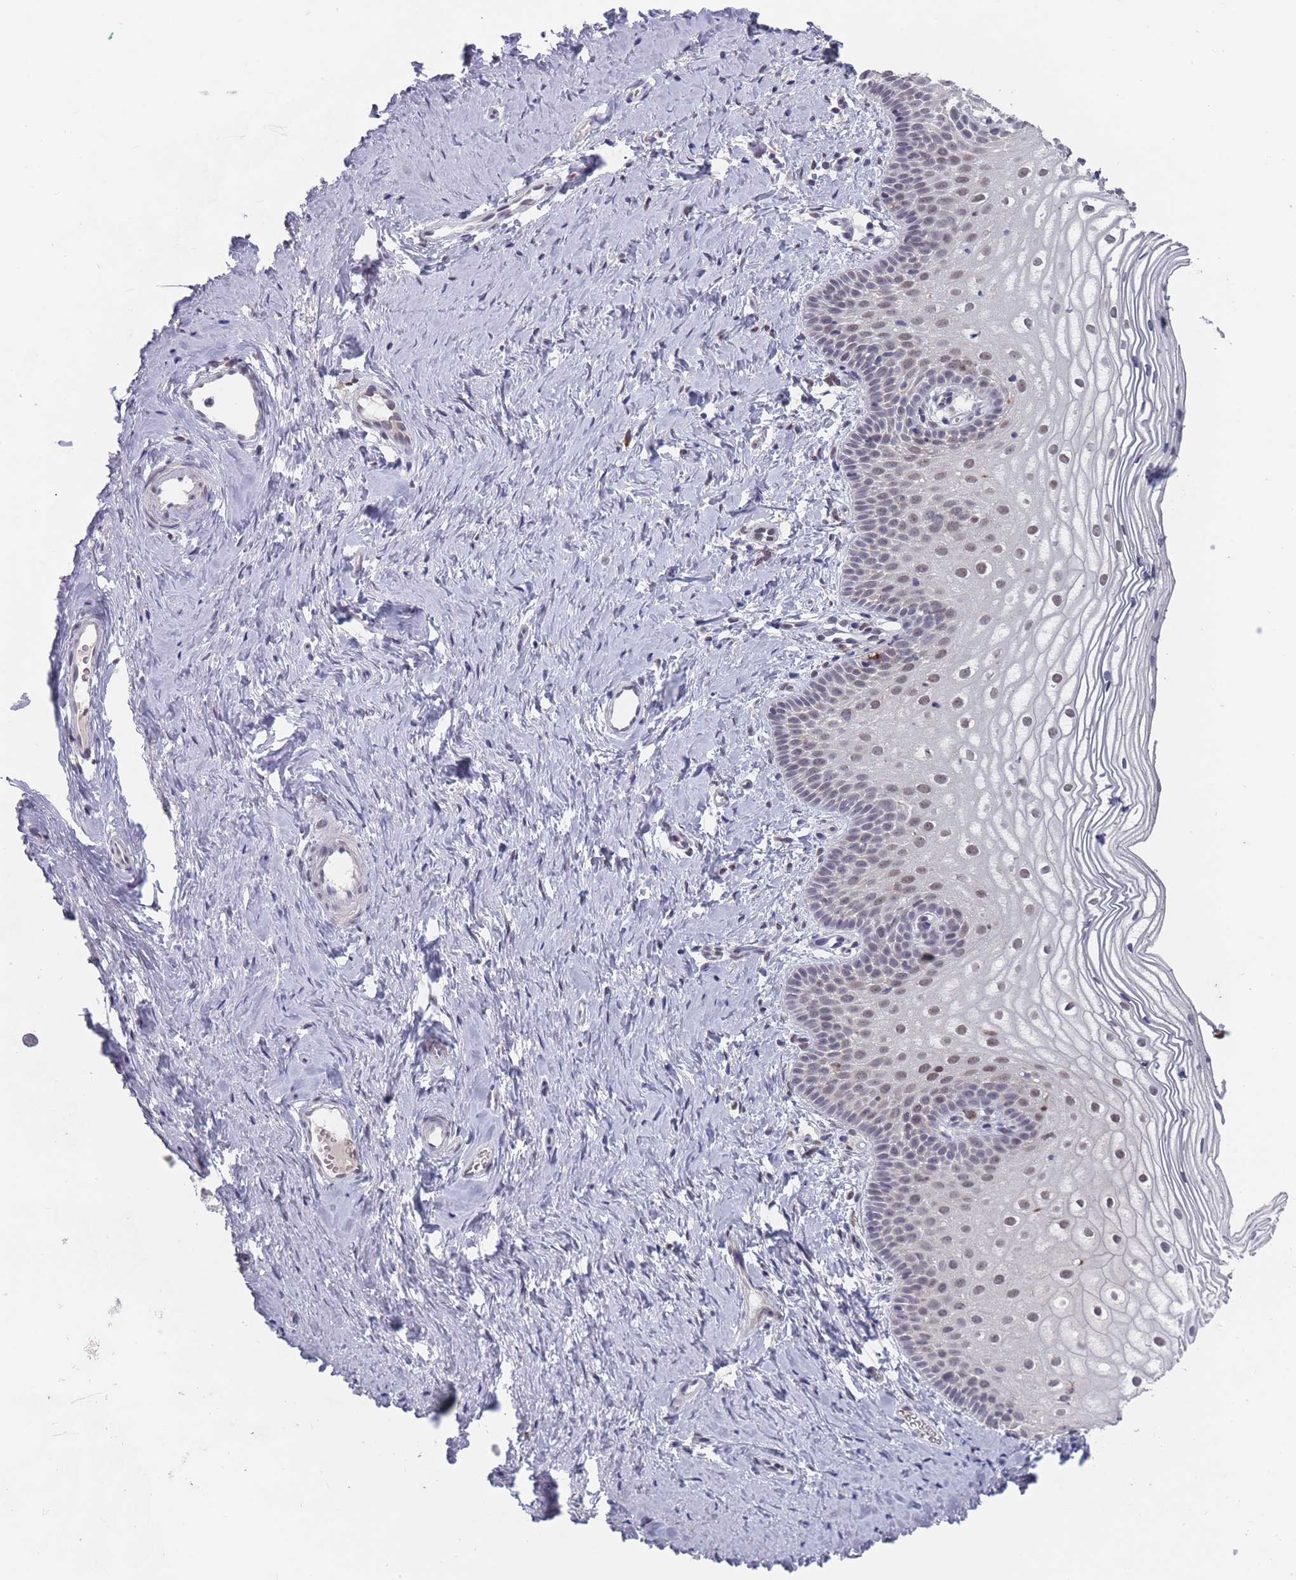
{"staining": {"intensity": "moderate", "quantity": "<25%", "location": "nuclear"}, "tissue": "vagina", "cell_type": "Squamous epithelial cells", "image_type": "normal", "snomed": [{"axis": "morphology", "description": "Normal tissue, NOS"}, {"axis": "topography", "description": "Vagina"}], "caption": "Moderate nuclear protein expression is appreciated in approximately <25% of squamous epithelial cells in vagina. (IHC, brightfield microscopy, high magnification).", "gene": "PEX7", "patient": {"sex": "female", "age": 56}}